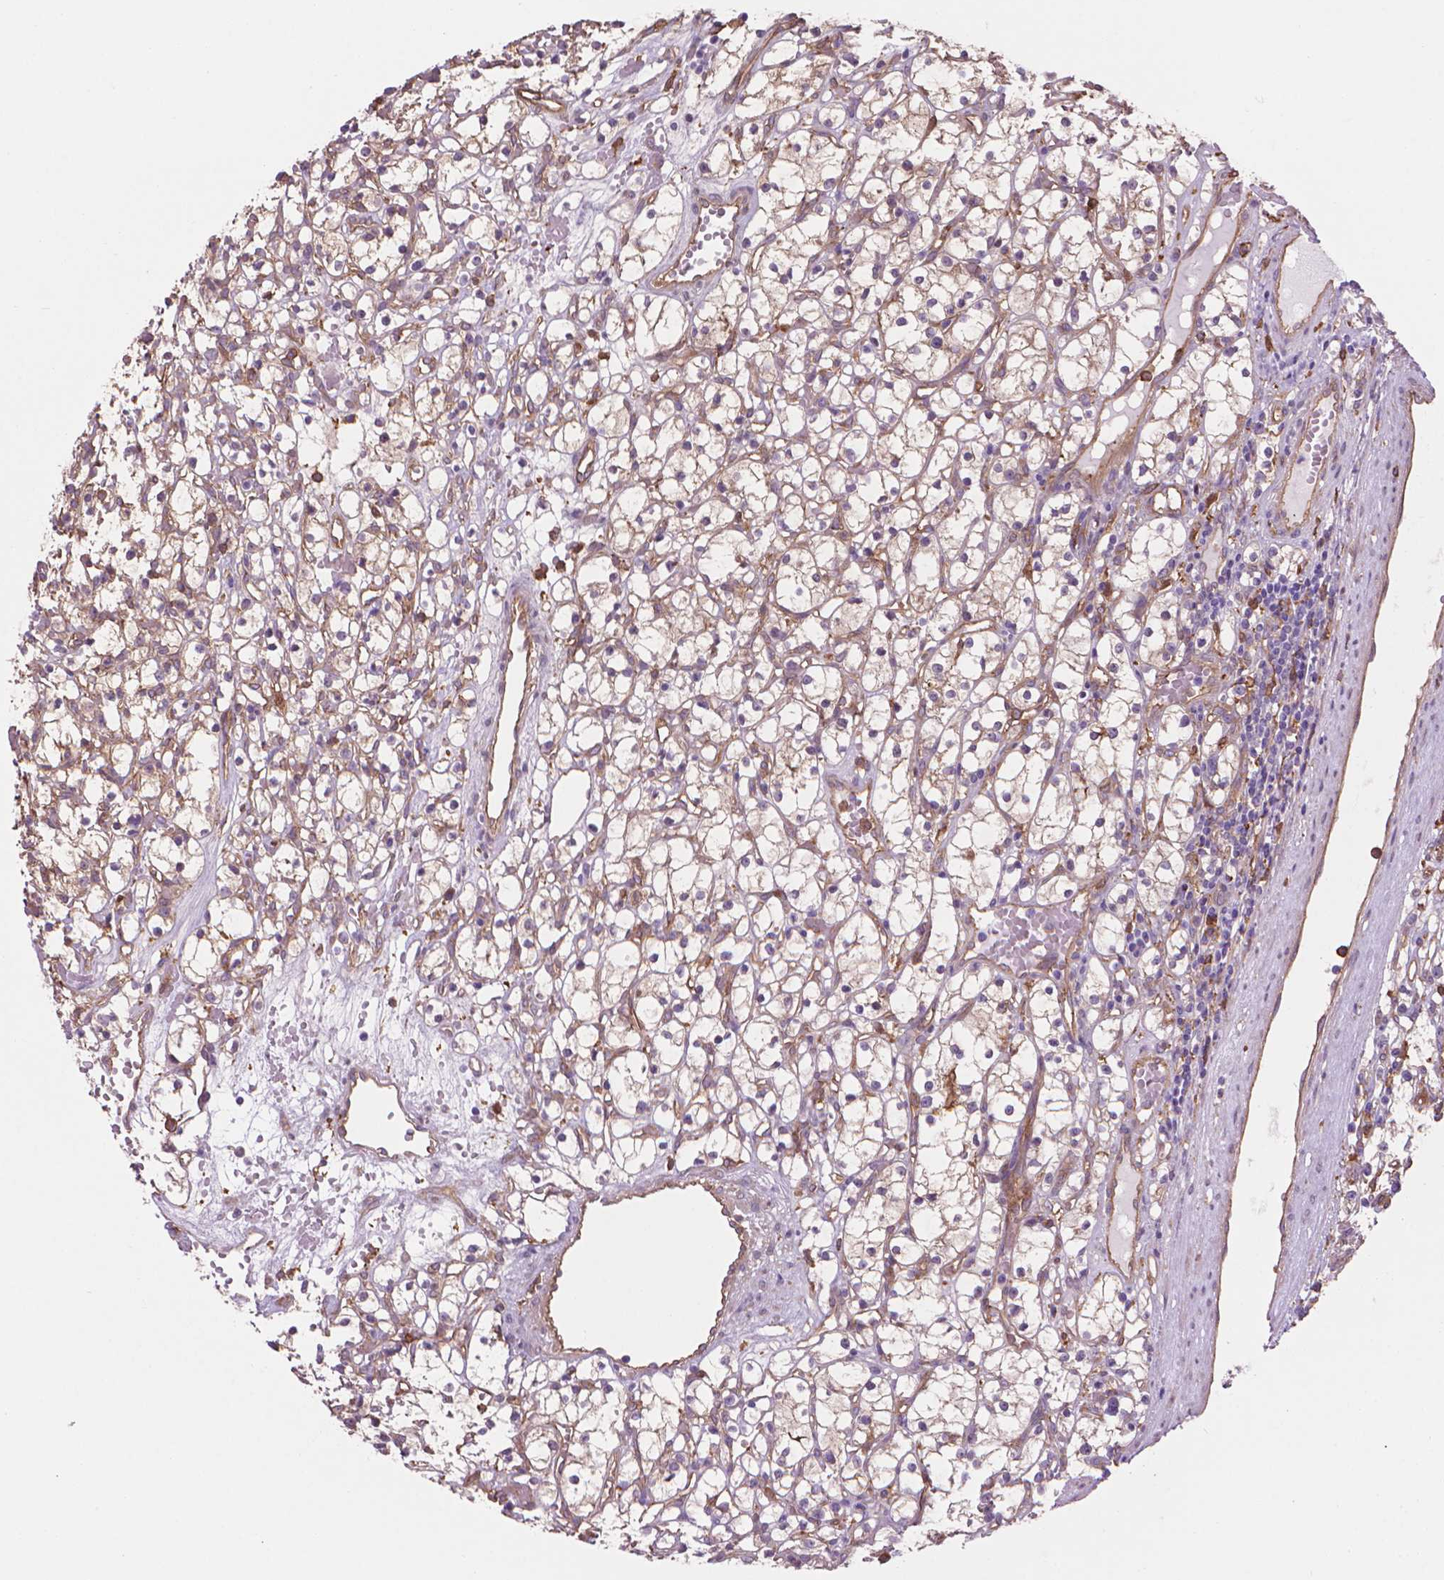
{"staining": {"intensity": "weak", "quantity": "<25%", "location": "cytoplasmic/membranous"}, "tissue": "renal cancer", "cell_type": "Tumor cells", "image_type": "cancer", "snomed": [{"axis": "morphology", "description": "Adenocarcinoma, NOS"}, {"axis": "topography", "description": "Kidney"}], "caption": "This is a micrograph of immunohistochemistry (IHC) staining of renal cancer (adenocarcinoma), which shows no expression in tumor cells.", "gene": "CORO1B", "patient": {"sex": "female", "age": 59}}